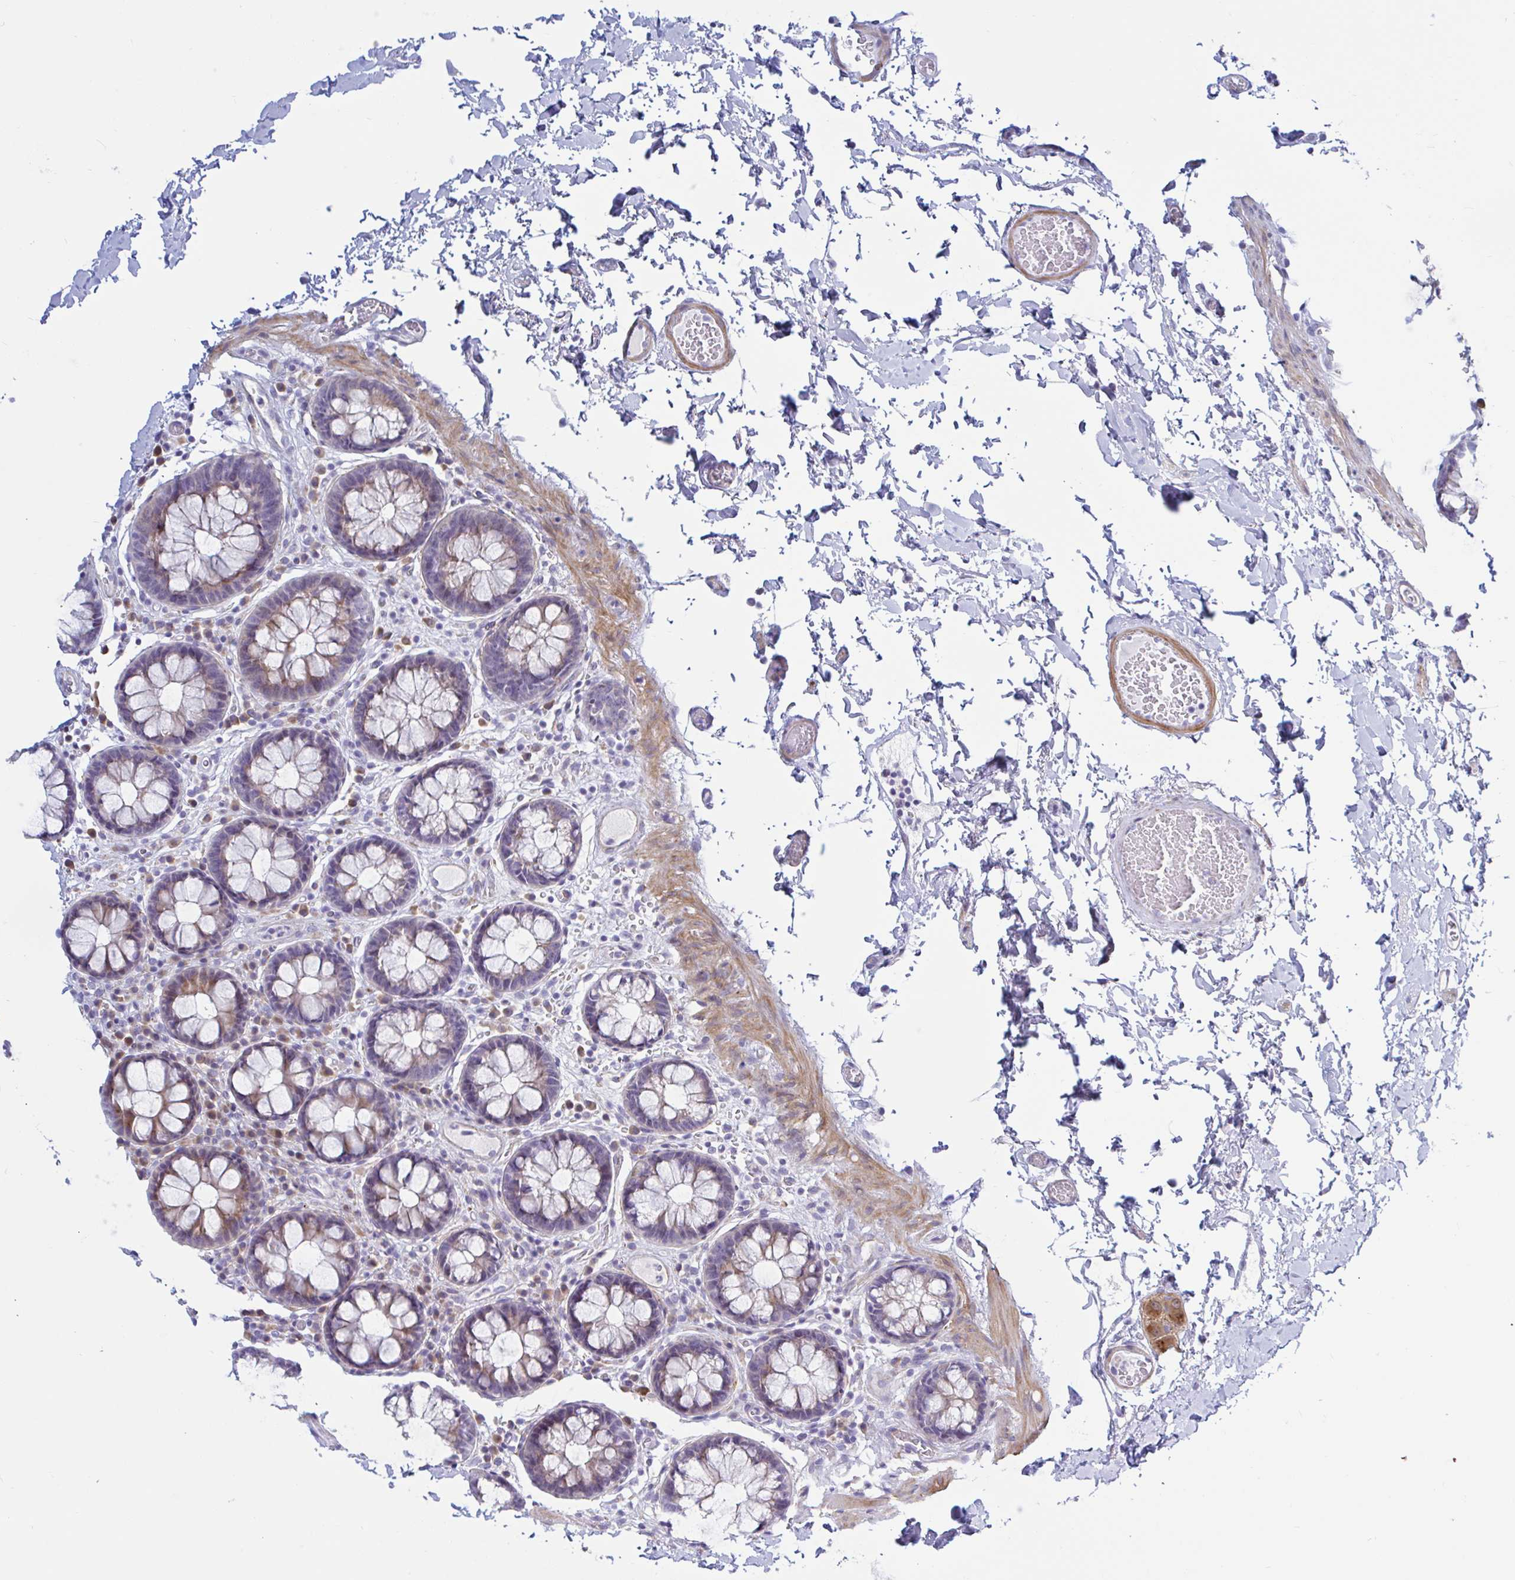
{"staining": {"intensity": "negative", "quantity": "none", "location": "none"}, "tissue": "colon", "cell_type": "Endothelial cells", "image_type": "normal", "snomed": [{"axis": "morphology", "description": "Normal tissue, NOS"}, {"axis": "topography", "description": "Colon"}, {"axis": "topography", "description": "Peripheral nerve tissue"}], "caption": "IHC of benign human colon reveals no staining in endothelial cells.", "gene": "ENSG00000271254", "patient": {"sex": "male", "age": 84}}